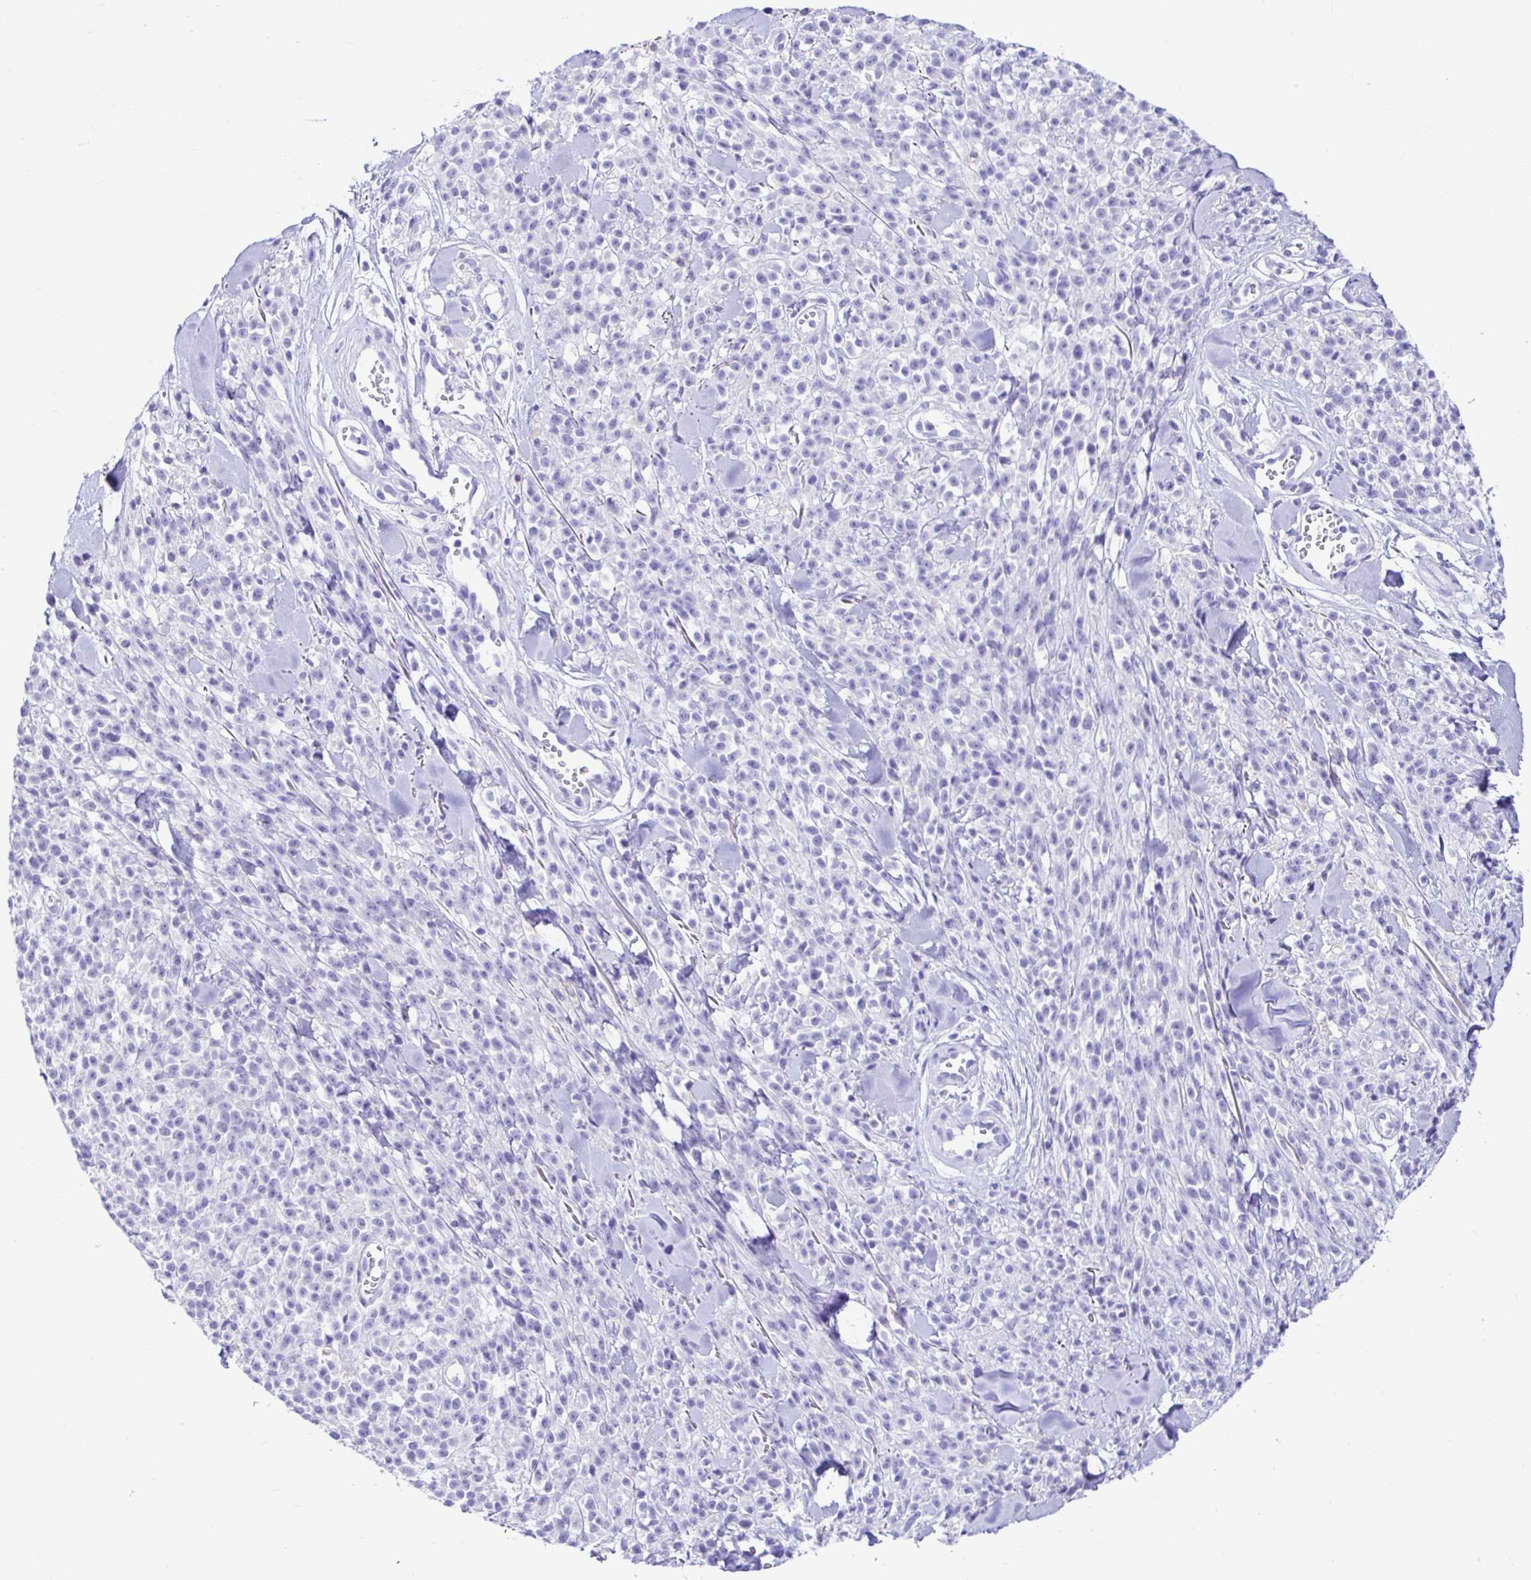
{"staining": {"intensity": "negative", "quantity": "none", "location": "none"}, "tissue": "melanoma", "cell_type": "Tumor cells", "image_type": "cancer", "snomed": [{"axis": "morphology", "description": "Malignant melanoma, NOS"}, {"axis": "topography", "description": "Skin"}, {"axis": "topography", "description": "Skin of trunk"}], "caption": "Tumor cells show no significant staining in melanoma.", "gene": "BACE2", "patient": {"sex": "male", "age": 74}}